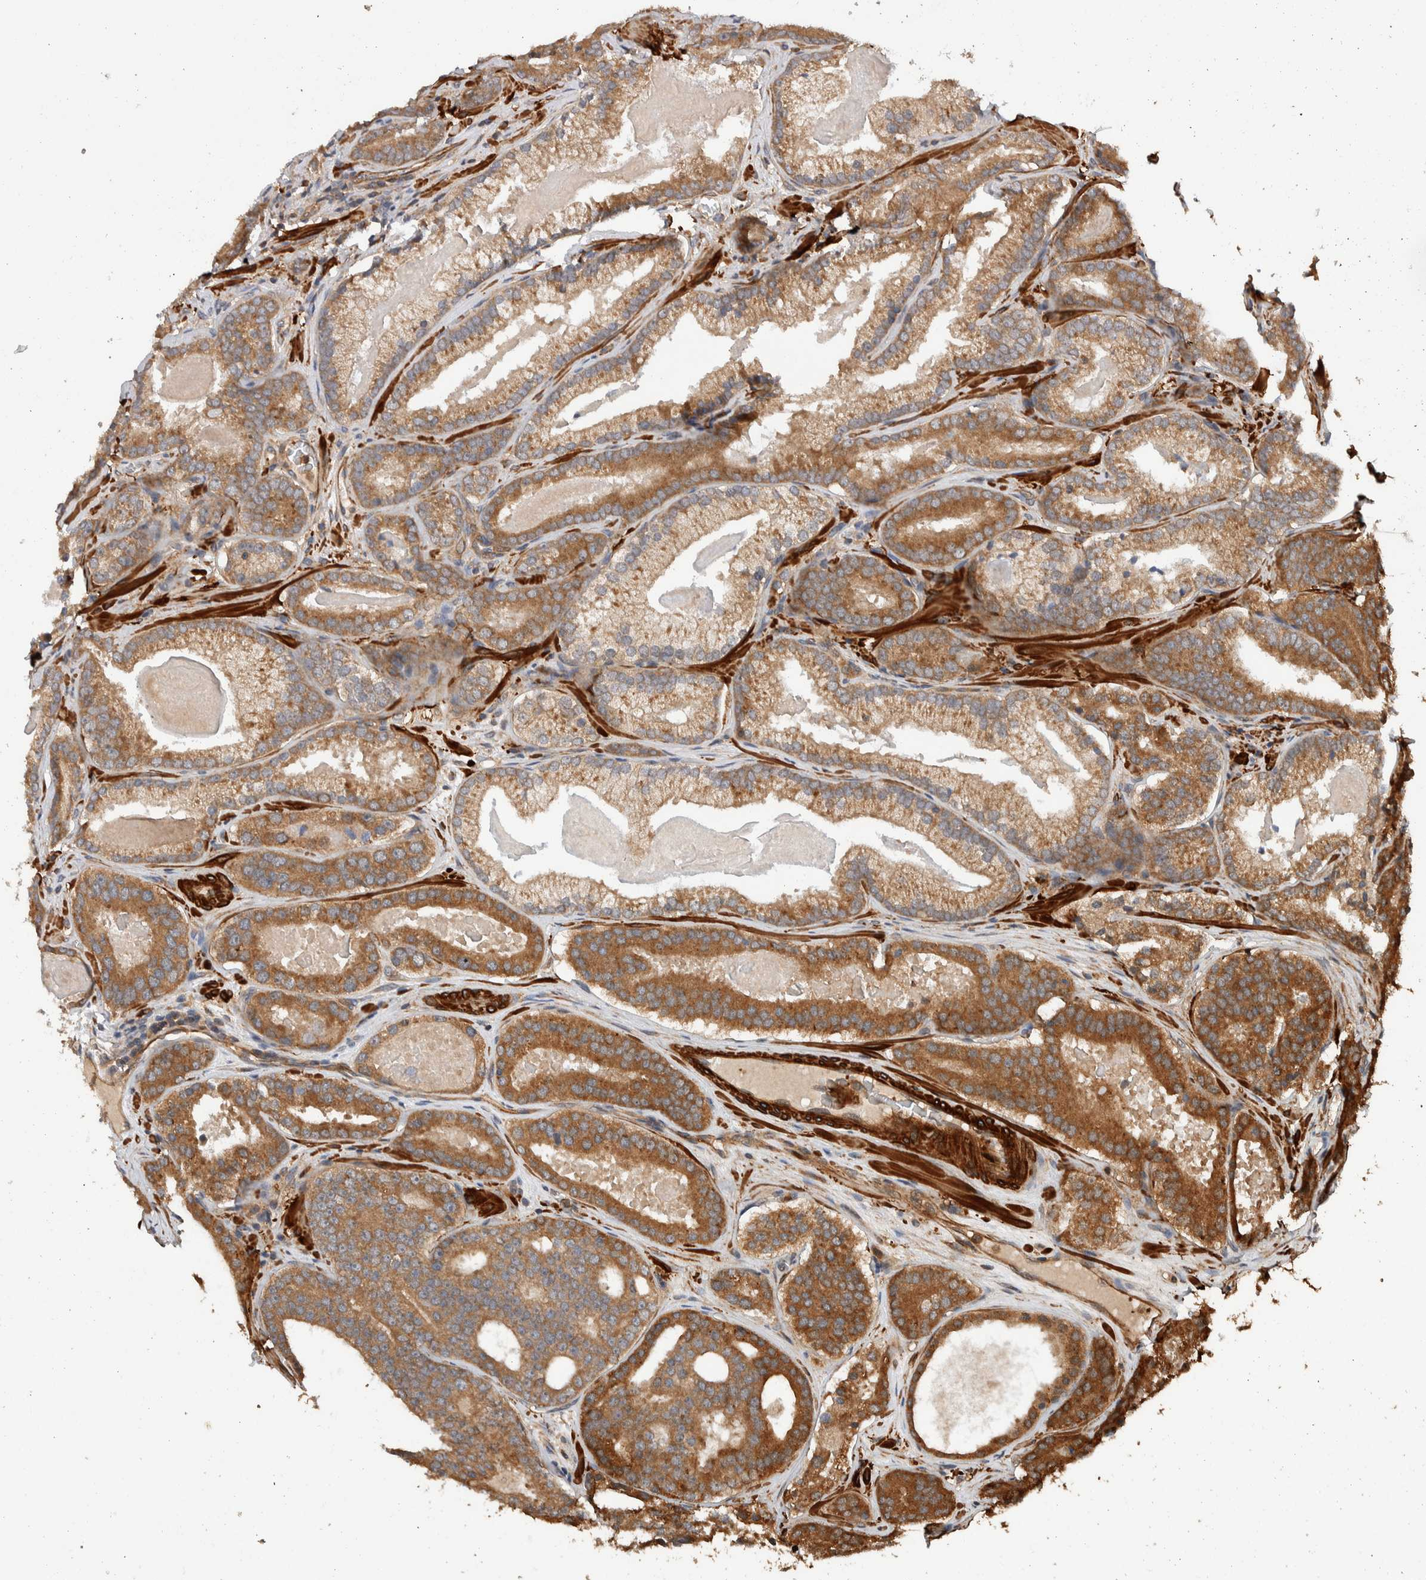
{"staining": {"intensity": "moderate", "quantity": ">75%", "location": "cytoplasmic/membranous"}, "tissue": "prostate cancer", "cell_type": "Tumor cells", "image_type": "cancer", "snomed": [{"axis": "morphology", "description": "Adenocarcinoma, High grade"}, {"axis": "topography", "description": "Prostate"}], "caption": "The histopathology image shows a brown stain indicating the presence of a protein in the cytoplasmic/membranous of tumor cells in adenocarcinoma (high-grade) (prostate).", "gene": "SYNRG", "patient": {"sex": "male", "age": 60}}